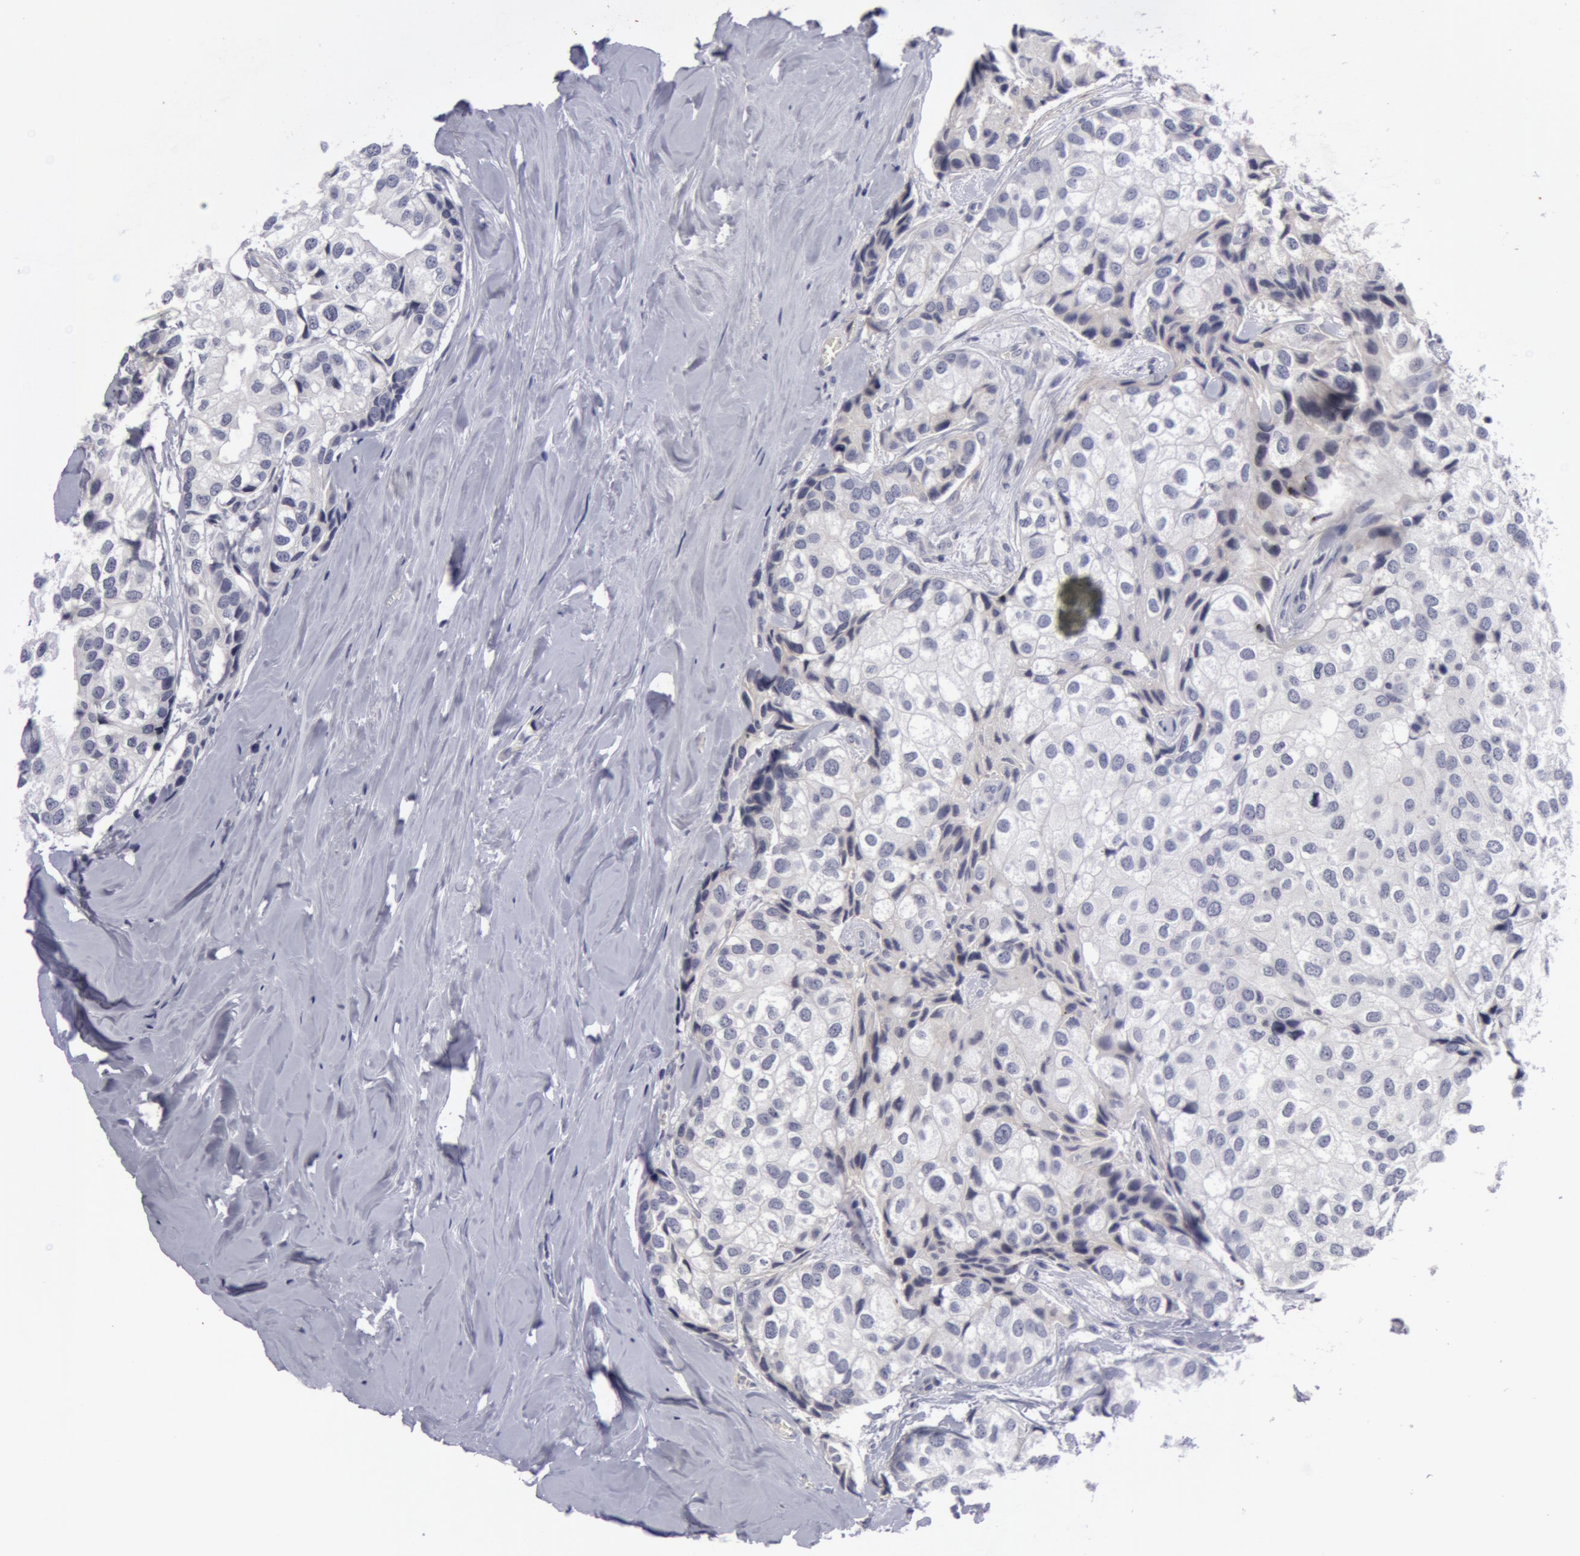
{"staining": {"intensity": "negative", "quantity": "none", "location": "none"}, "tissue": "breast cancer", "cell_type": "Tumor cells", "image_type": "cancer", "snomed": [{"axis": "morphology", "description": "Duct carcinoma"}, {"axis": "topography", "description": "Breast"}], "caption": "Human breast cancer stained for a protein using IHC shows no positivity in tumor cells.", "gene": "NLGN4X", "patient": {"sex": "female", "age": 68}}